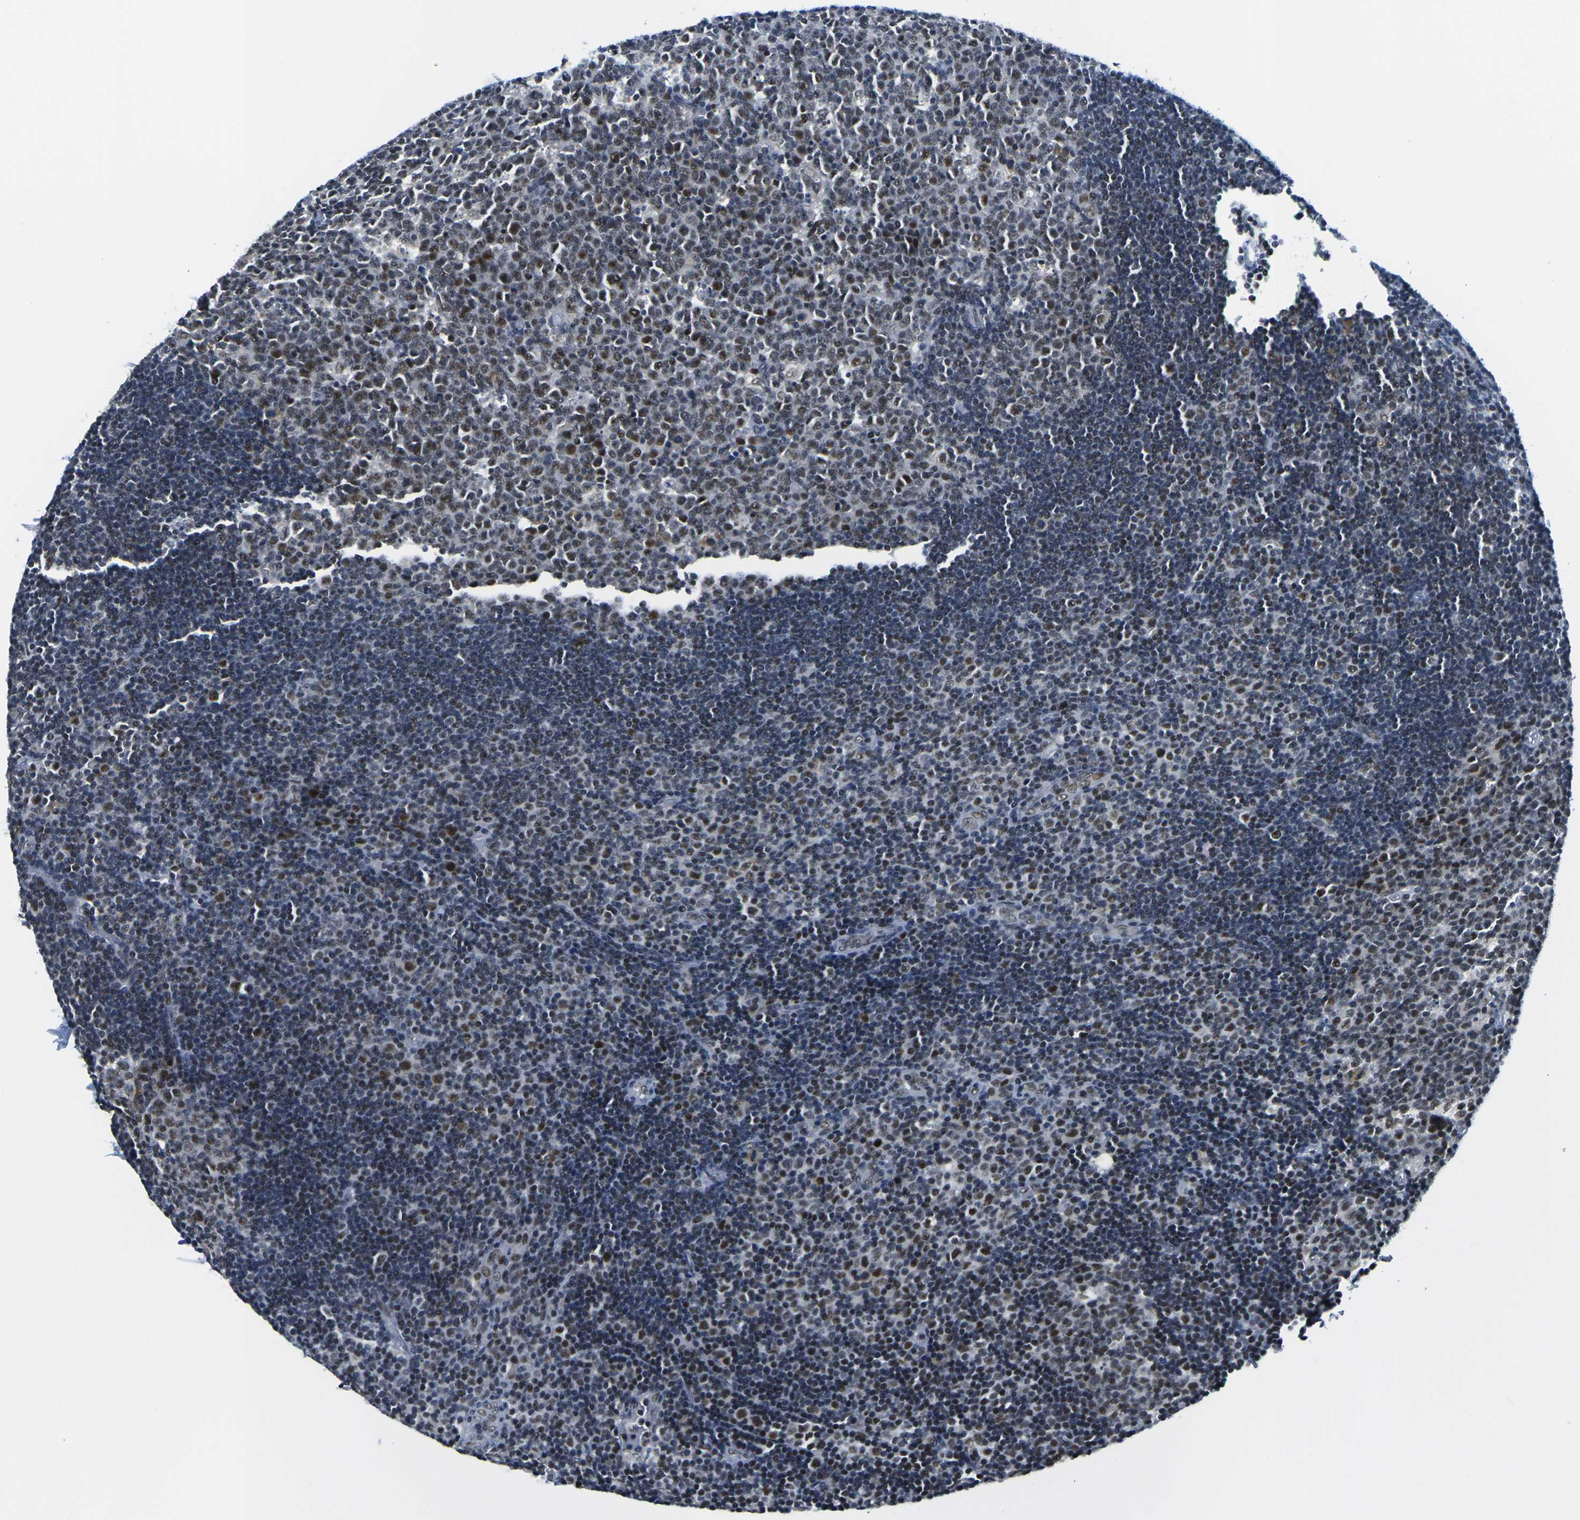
{"staining": {"intensity": "moderate", "quantity": "25%-75%", "location": "nuclear"}, "tissue": "lymph node", "cell_type": "Germinal center cells", "image_type": "normal", "snomed": [{"axis": "morphology", "description": "Normal tissue, NOS"}, {"axis": "topography", "description": "Lymph node"}, {"axis": "topography", "description": "Salivary gland"}], "caption": "This is a photomicrograph of immunohistochemistry (IHC) staining of normal lymph node, which shows moderate staining in the nuclear of germinal center cells.", "gene": "PRPF8", "patient": {"sex": "male", "age": 8}}